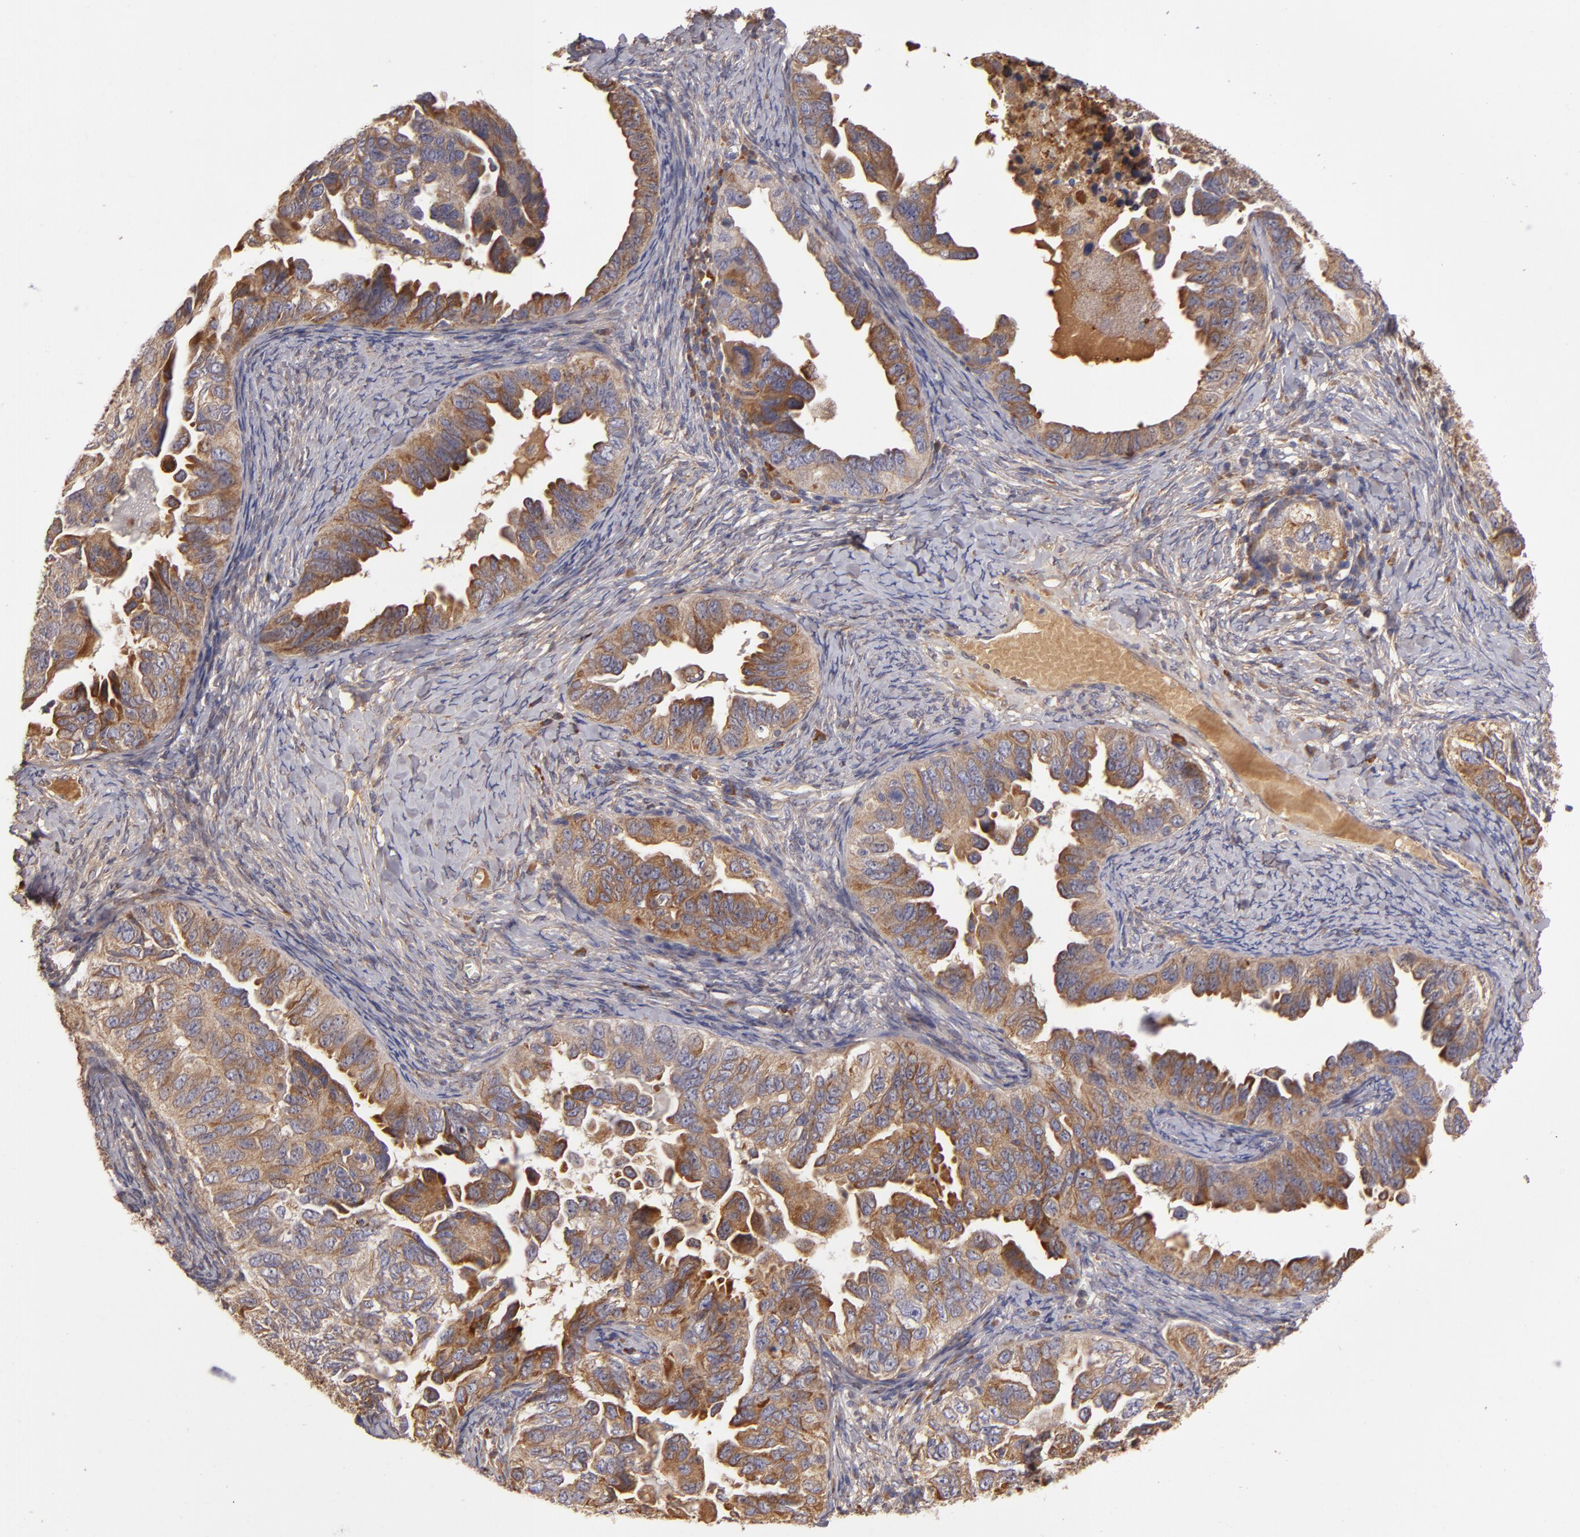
{"staining": {"intensity": "strong", "quantity": ">75%", "location": "cytoplasmic/membranous"}, "tissue": "ovarian cancer", "cell_type": "Tumor cells", "image_type": "cancer", "snomed": [{"axis": "morphology", "description": "Cystadenocarcinoma, serous, NOS"}, {"axis": "topography", "description": "Ovary"}], "caption": "Protein expression analysis of ovarian cancer demonstrates strong cytoplasmic/membranous staining in approximately >75% of tumor cells.", "gene": "CFB", "patient": {"sex": "female", "age": 82}}